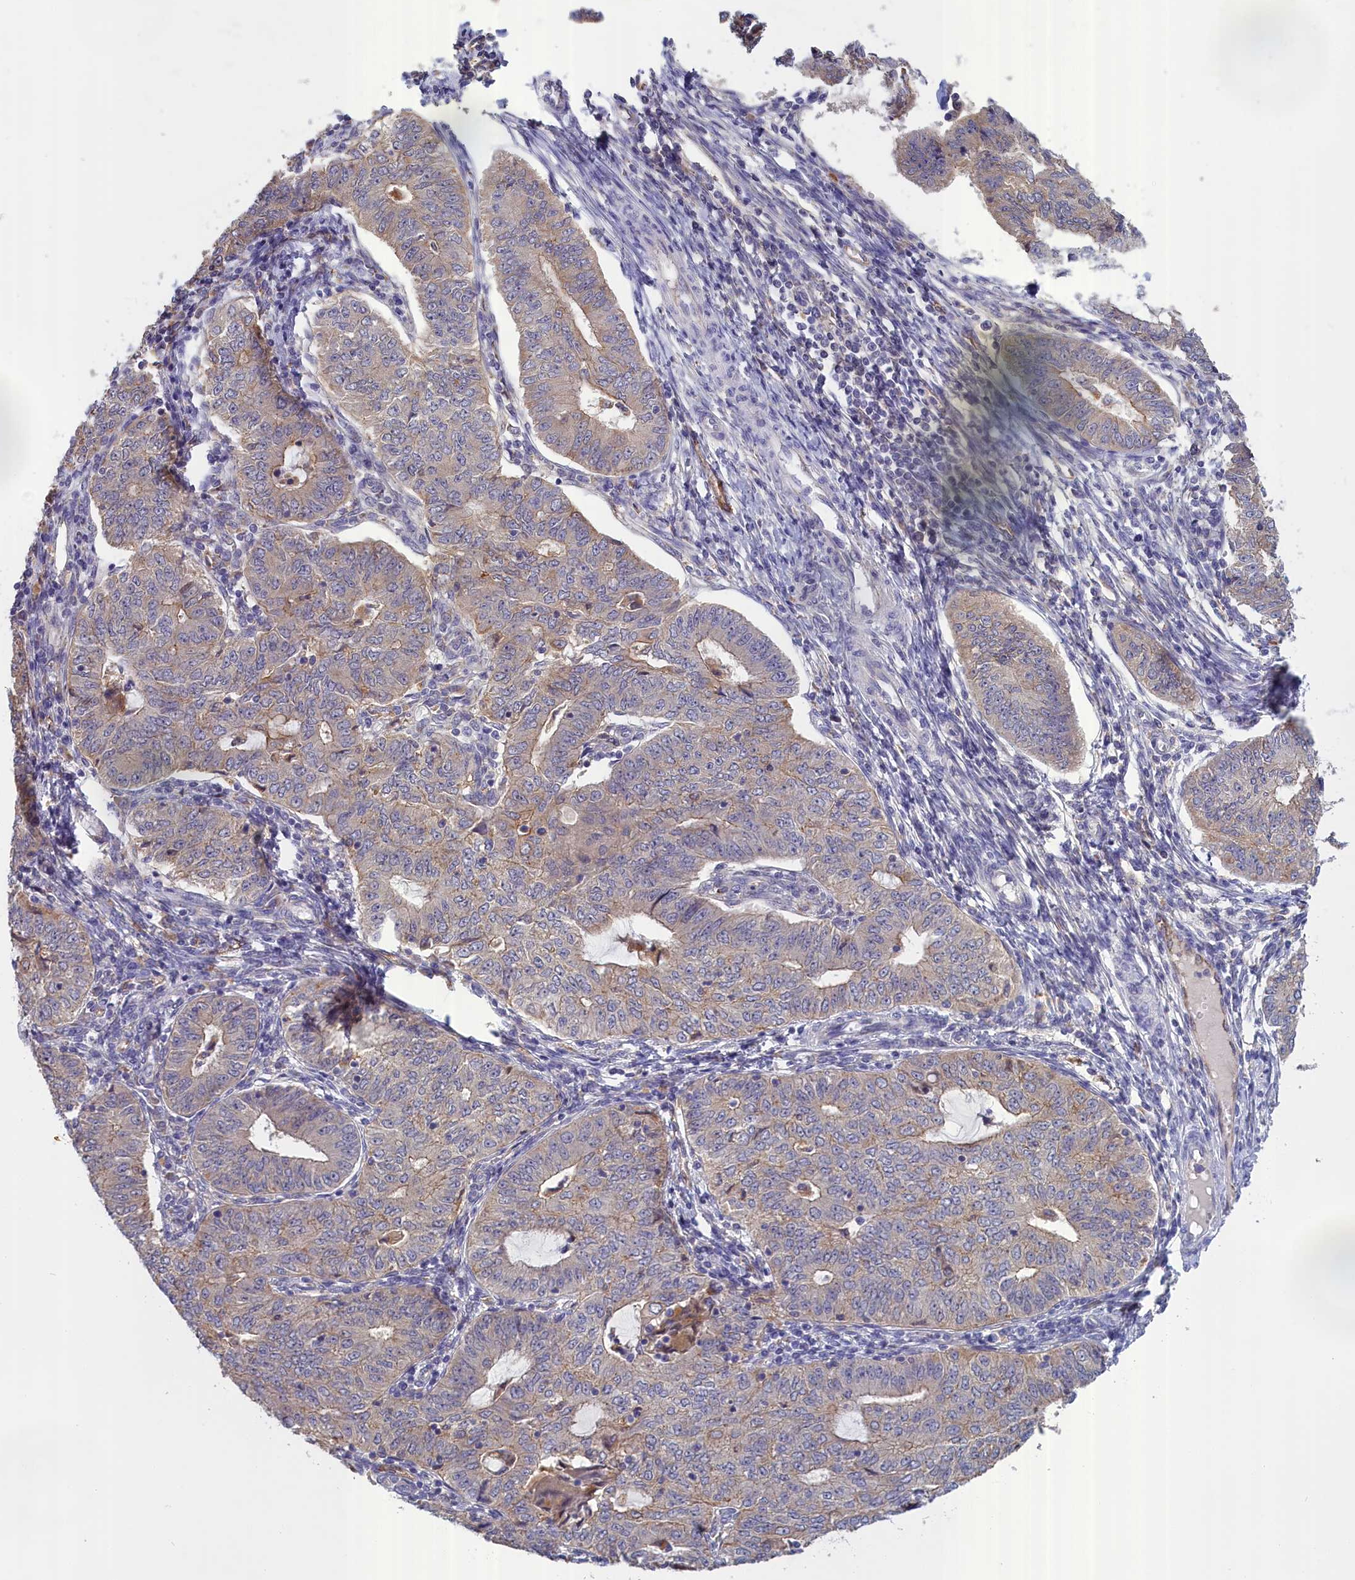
{"staining": {"intensity": "moderate", "quantity": "<25%", "location": "cytoplasmic/membranous"}, "tissue": "endometrial cancer", "cell_type": "Tumor cells", "image_type": "cancer", "snomed": [{"axis": "morphology", "description": "Adenocarcinoma, NOS"}, {"axis": "topography", "description": "Endometrium"}], "caption": "Moderate cytoplasmic/membranous staining is seen in about <25% of tumor cells in endometrial cancer (adenocarcinoma). Immunohistochemistry stains the protein in brown and the nuclei are stained blue.", "gene": "COL19A1", "patient": {"sex": "female", "age": 32}}